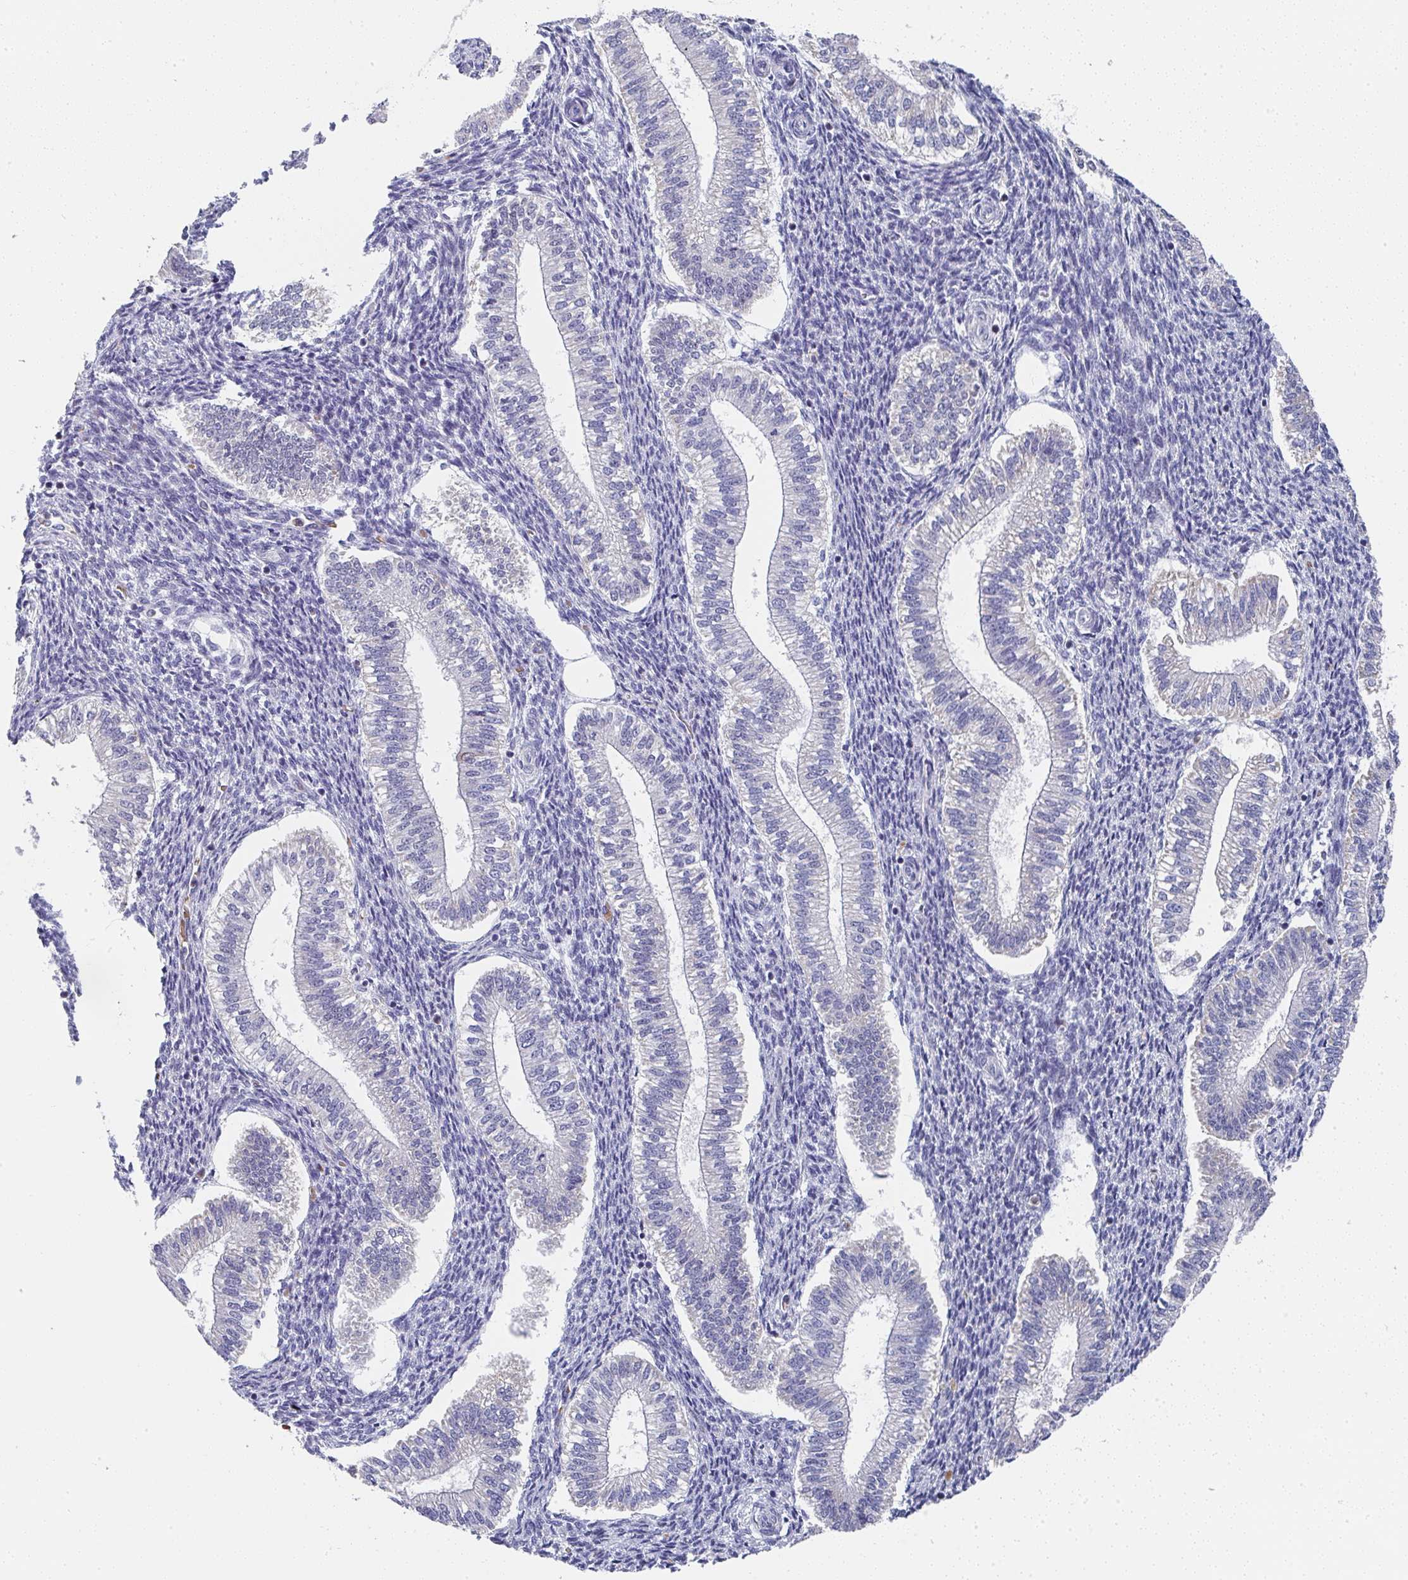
{"staining": {"intensity": "negative", "quantity": "none", "location": "none"}, "tissue": "endometrium", "cell_type": "Cells in endometrial stroma", "image_type": "normal", "snomed": [{"axis": "morphology", "description": "Normal tissue, NOS"}, {"axis": "topography", "description": "Endometrium"}], "caption": "The photomicrograph displays no staining of cells in endometrial stroma in unremarkable endometrium. (Brightfield microscopy of DAB (3,3'-diaminobenzidine) immunohistochemistry at high magnification).", "gene": "NCF1", "patient": {"sex": "female", "age": 25}}